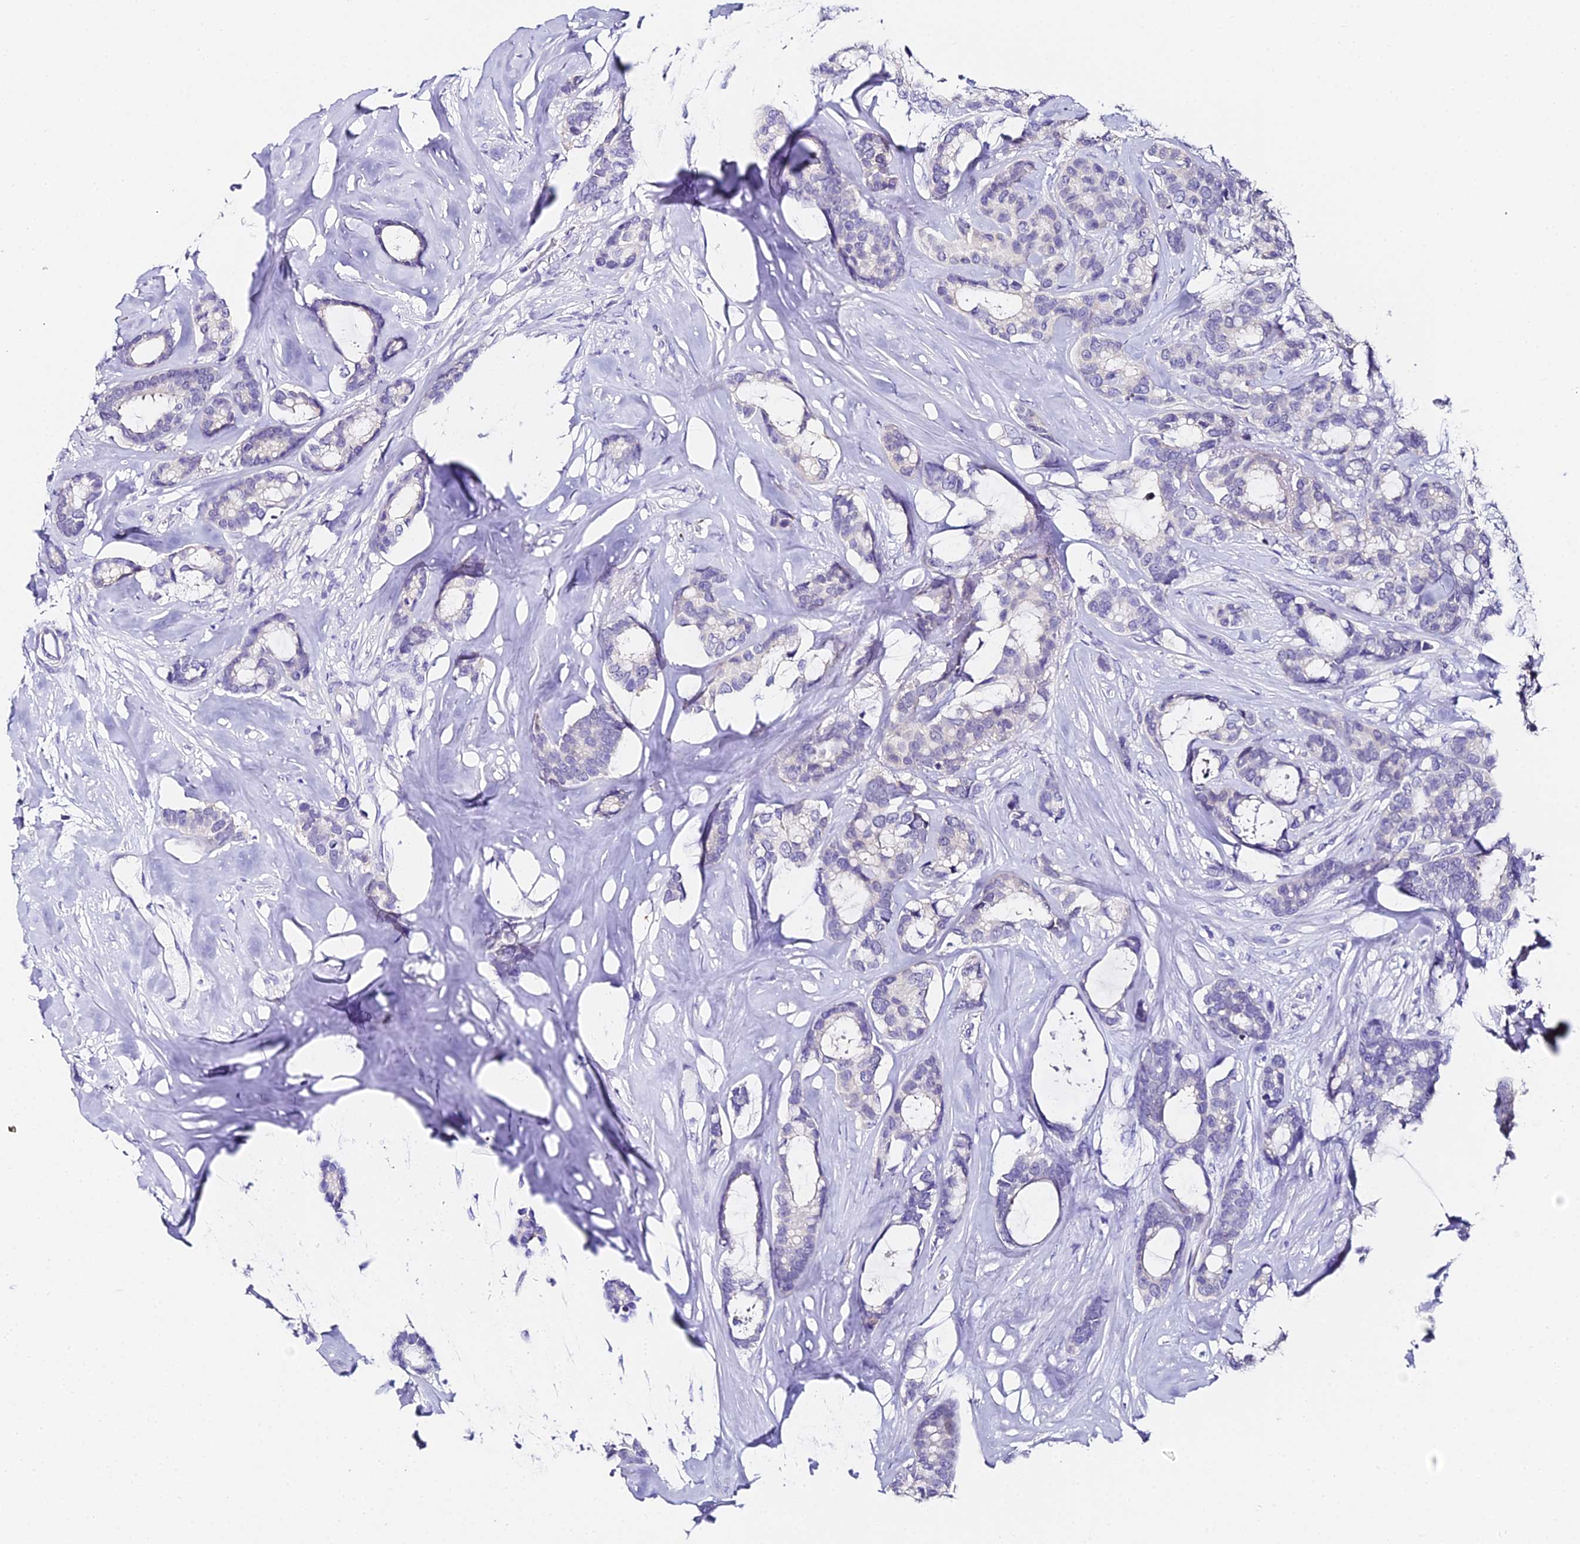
{"staining": {"intensity": "negative", "quantity": "none", "location": "none"}, "tissue": "breast cancer", "cell_type": "Tumor cells", "image_type": "cancer", "snomed": [{"axis": "morphology", "description": "Duct carcinoma"}, {"axis": "topography", "description": "Breast"}], "caption": "High magnification brightfield microscopy of invasive ductal carcinoma (breast) stained with DAB (3,3'-diaminobenzidine) (brown) and counterstained with hematoxylin (blue): tumor cells show no significant expression.", "gene": "ABHD14A-ACY1", "patient": {"sex": "female", "age": 87}}